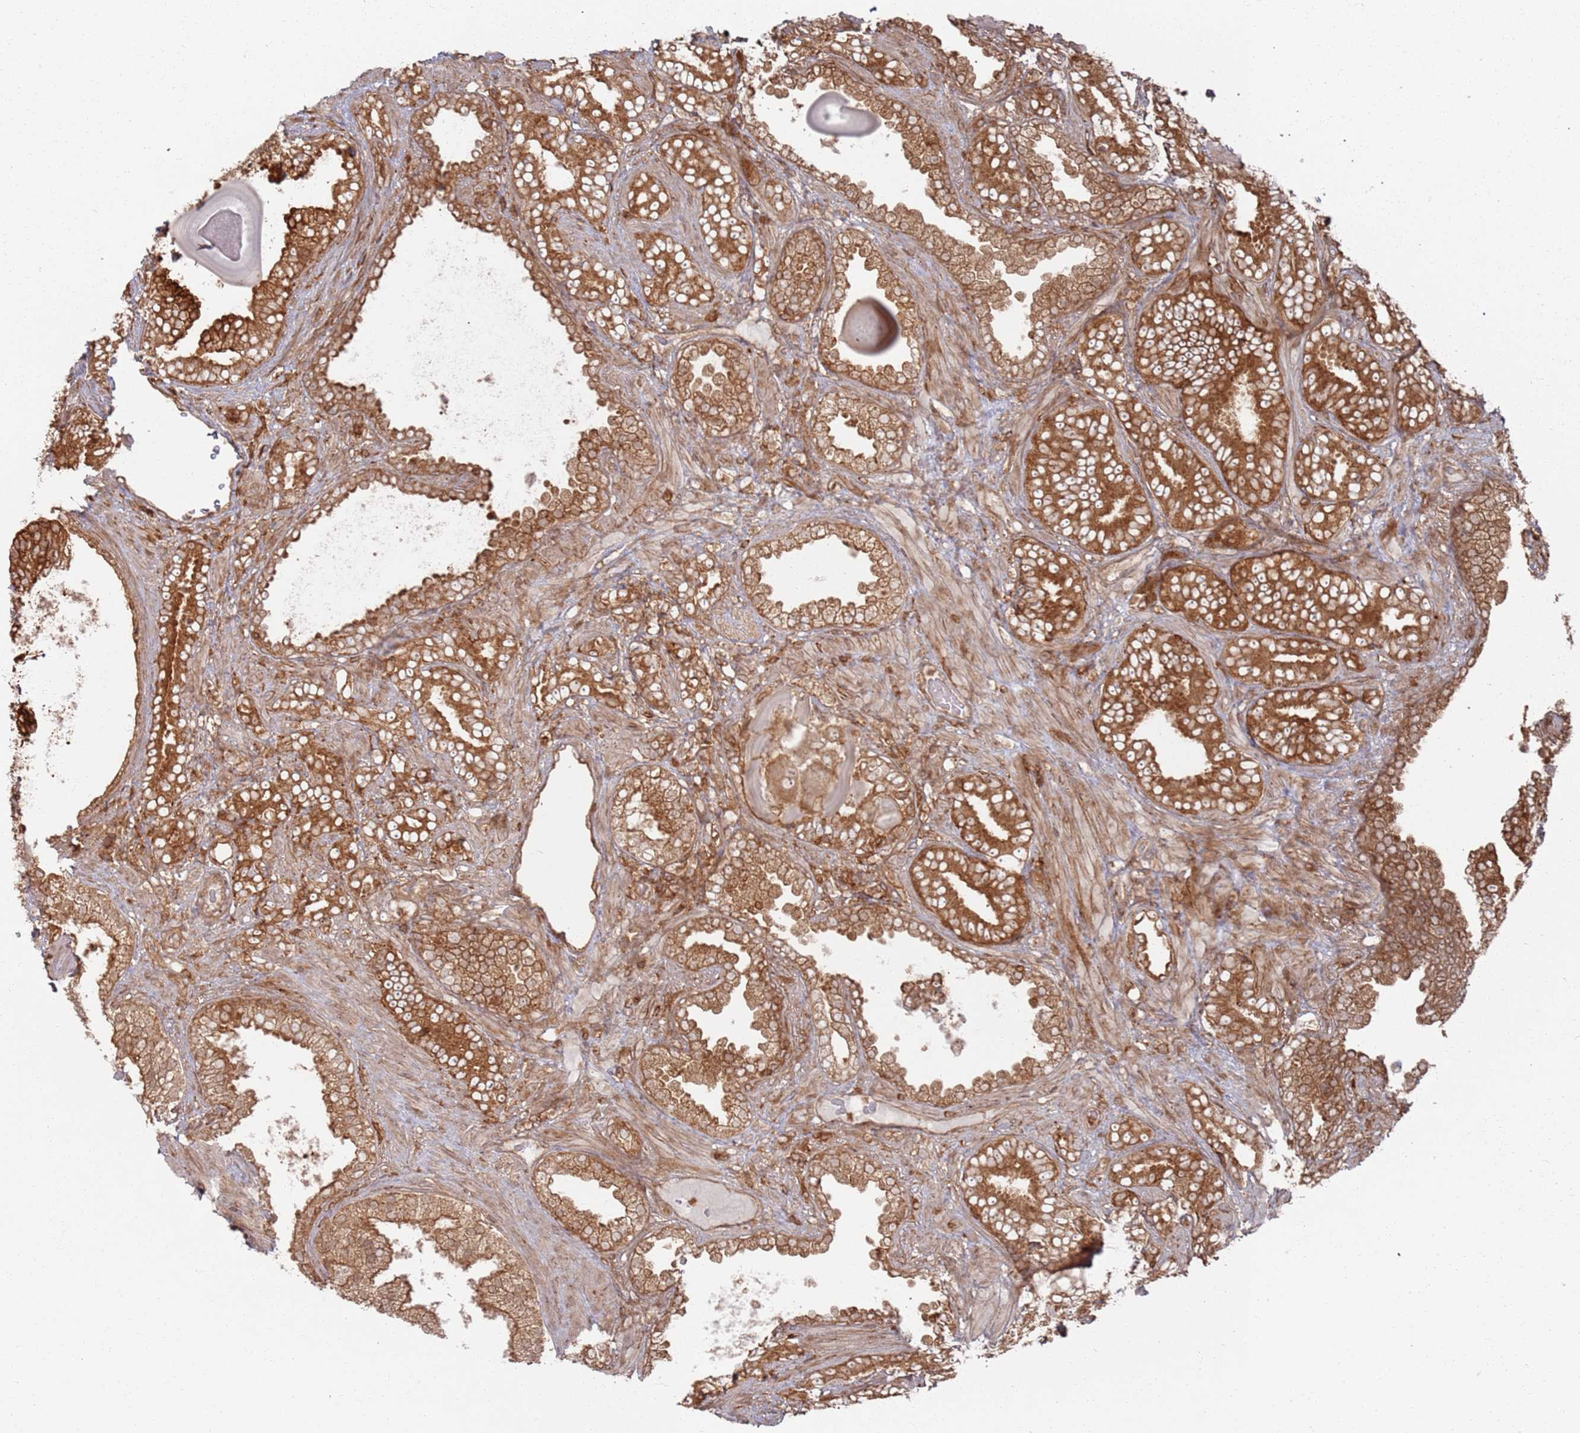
{"staining": {"intensity": "strong", "quantity": ">75%", "location": "cytoplasmic/membranous"}, "tissue": "prostate cancer", "cell_type": "Tumor cells", "image_type": "cancer", "snomed": [{"axis": "morphology", "description": "Adenocarcinoma, High grade"}, {"axis": "topography", "description": "Prostate and seminal vesicle, NOS"}], "caption": "Protein analysis of prostate cancer (adenocarcinoma (high-grade)) tissue reveals strong cytoplasmic/membranous positivity in approximately >75% of tumor cells.", "gene": "PIH1D1", "patient": {"sex": "male", "age": 67}}